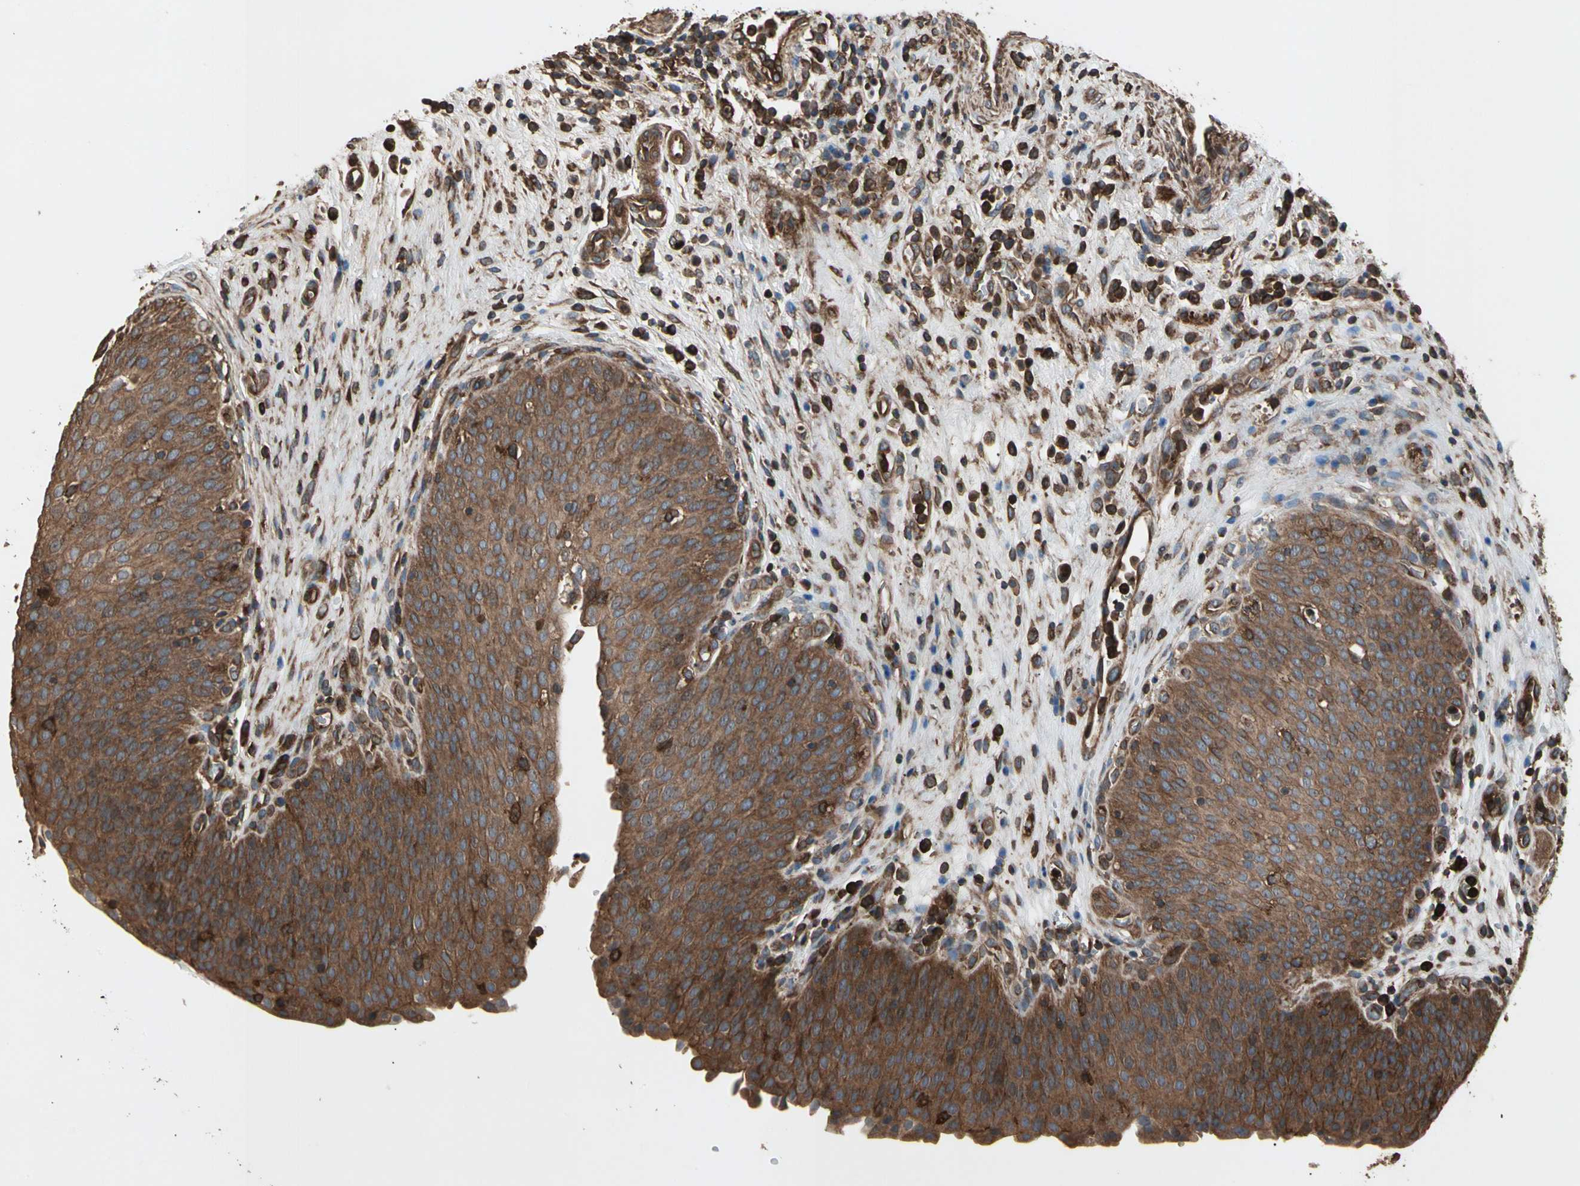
{"staining": {"intensity": "strong", "quantity": ">75%", "location": "cytoplasmic/membranous"}, "tissue": "urinary bladder", "cell_type": "Urothelial cells", "image_type": "normal", "snomed": [{"axis": "morphology", "description": "Normal tissue, NOS"}, {"axis": "morphology", "description": "Dysplasia, NOS"}, {"axis": "topography", "description": "Urinary bladder"}], "caption": "High-magnification brightfield microscopy of benign urinary bladder stained with DAB (3,3'-diaminobenzidine) (brown) and counterstained with hematoxylin (blue). urothelial cells exhibit strong cytoplasmic/membranous staining is identified in about>75% of cells.", "gene": "AGBL2", "patient": {"sex": "male", "age": 35}}